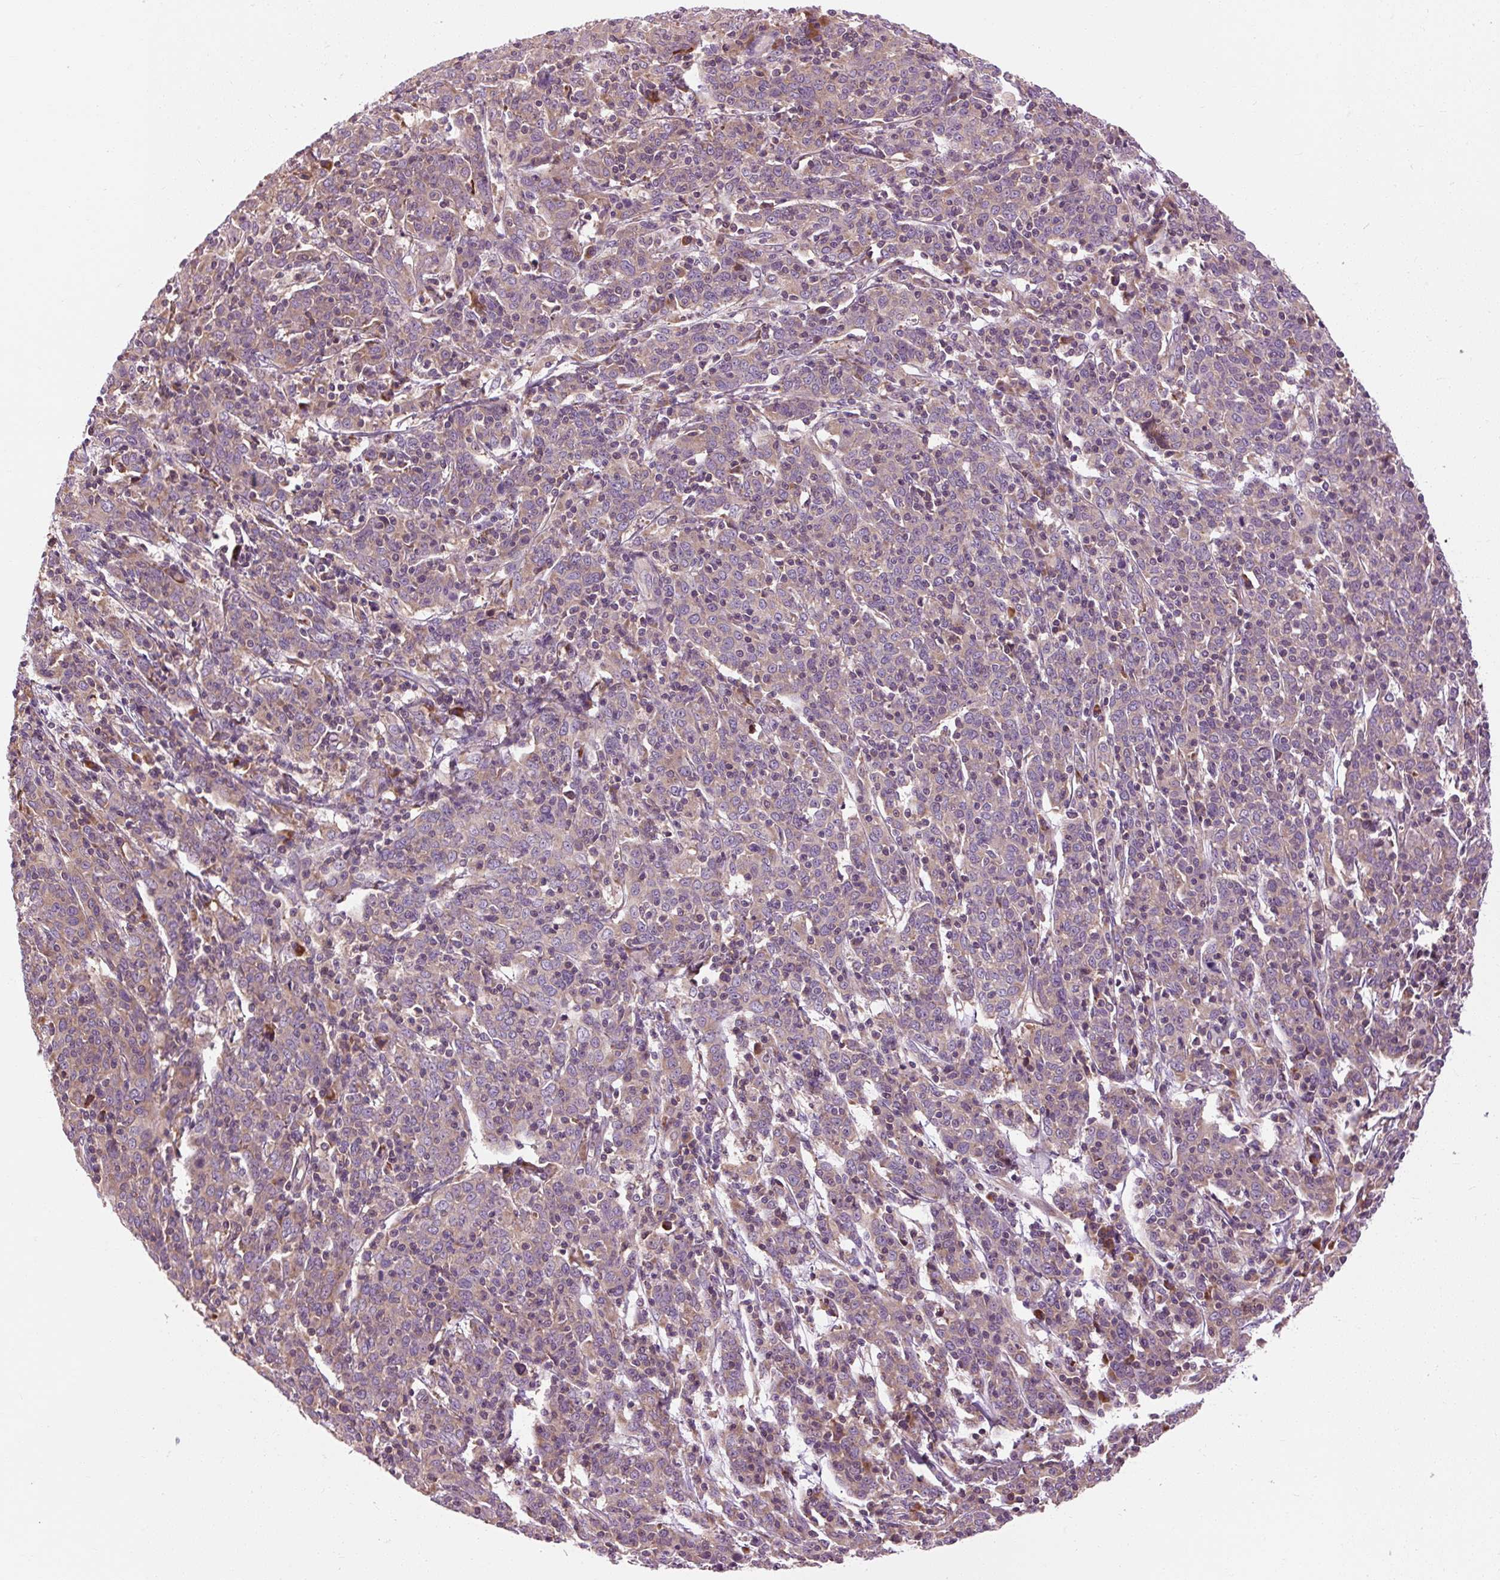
{"staining": {"intensity": "weak", "quantity": "25%-75%", "location": "cytoplasmic/membranous"}, "tissue": "cervical cancer", "cell_type": "Tumor cells", "image_type": "cancer", "snomed": [{"axis": "morphology", "description": "Squamous cell carcinoma, NOS"}, {"axis": "topography", "description": "Cervix"}], "caption": "This is a micrograph of IHC staining of cervical cancer (squamous cell carcinoma), which shows weak expression in the cytoplasmic/membranous of tumor cells.", "gene": "PRSS48", "patient": {"sex": "female", "age": 67}}